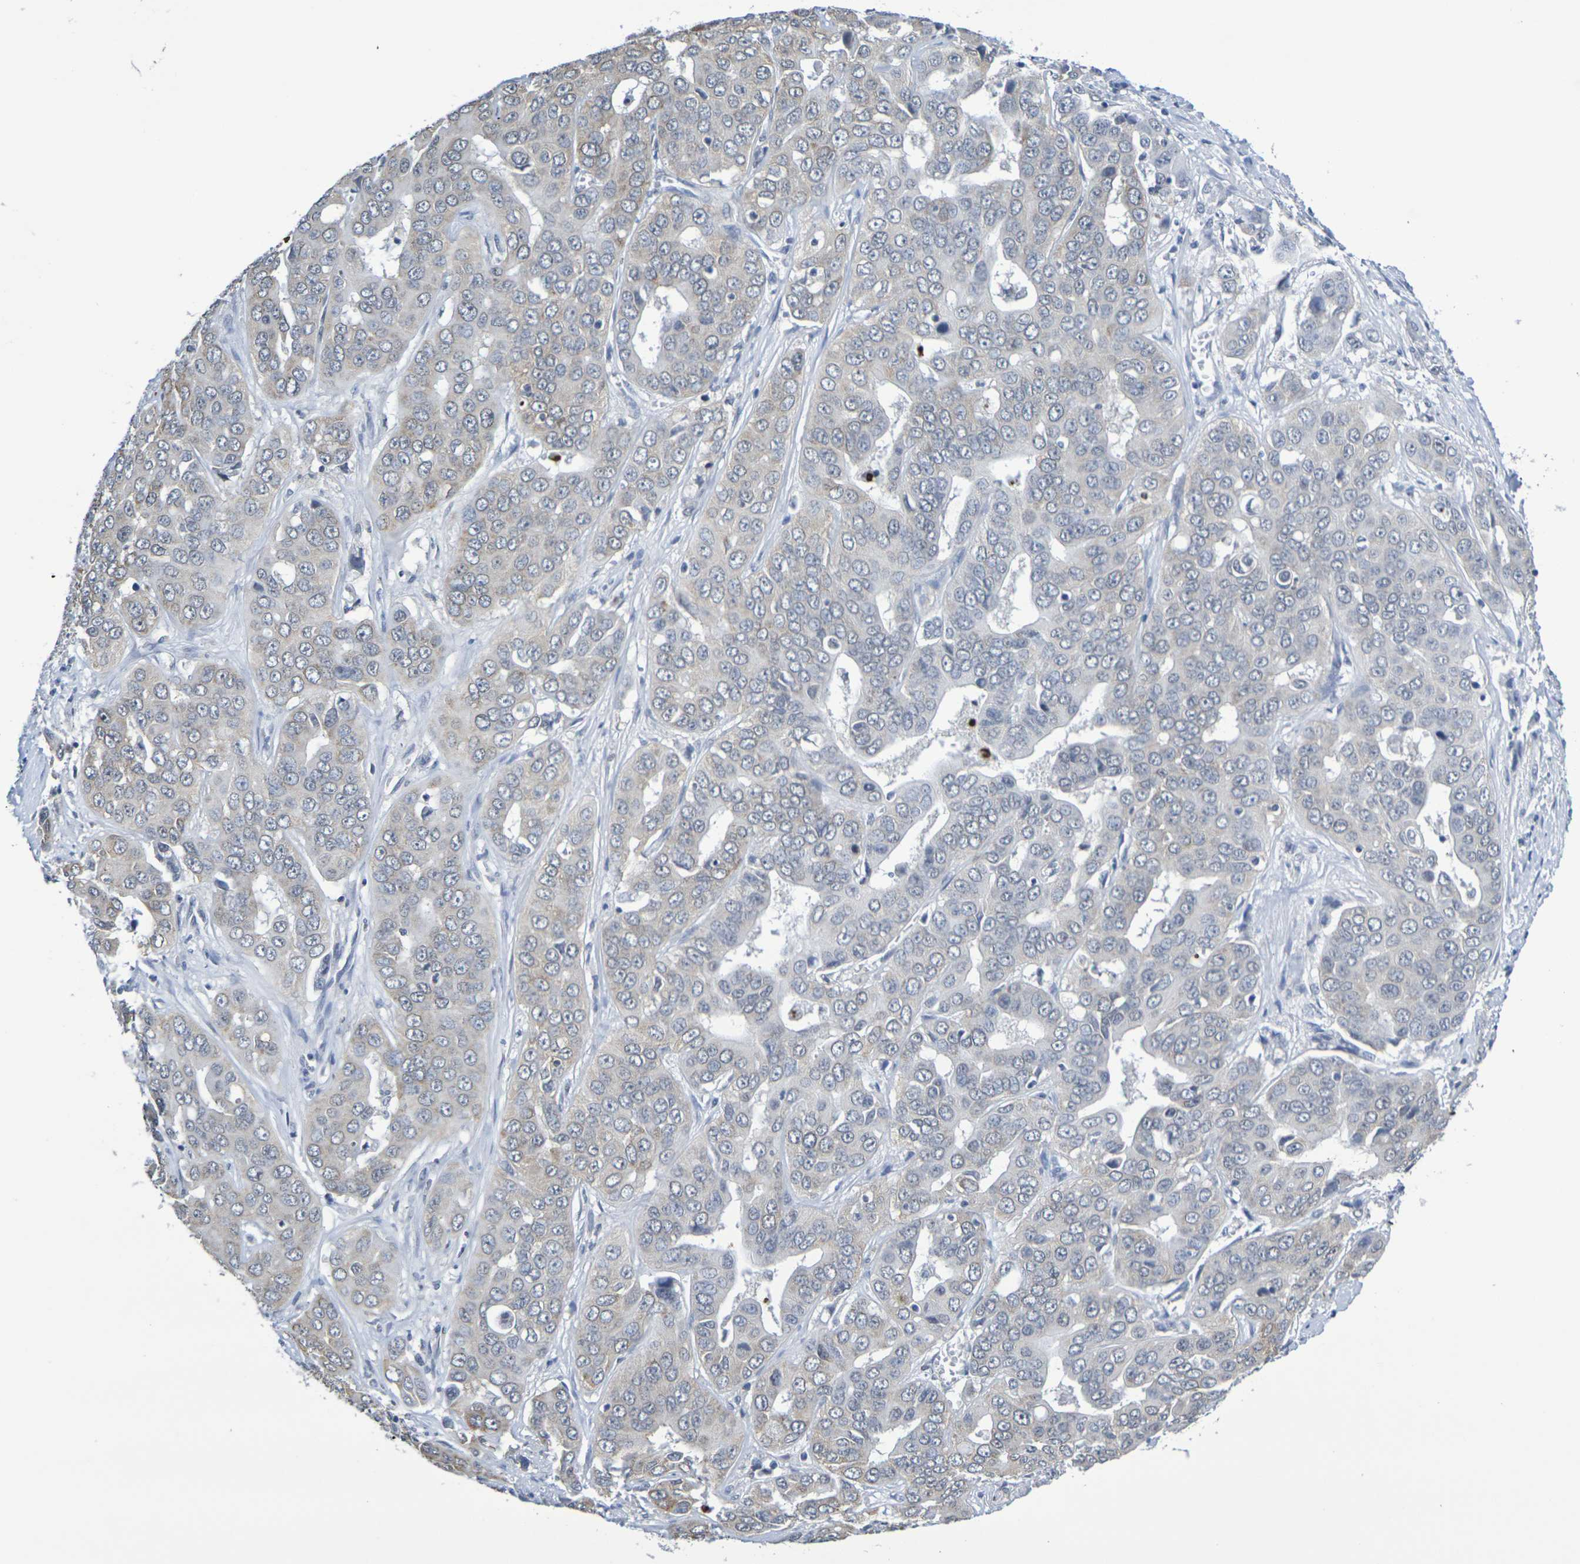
{"staining": {"intensity": "weak", "quantity": "25%-75%", "location": "cytoplasmic/membranous"}, "tissue": "liver cancer", "cell_type": "Tumor cells", "image_type": "cancer", "snomed": [{"axis": "morphology", "description": "Cholangiocarcinoma"}, {"axis": "topography", "description": "Liver"}], "caption": "This image demonstrates liver cancer stained with immunohistochemistry (IHC) to label a protein in brown. The cytoplasmic/membranous of tumor cells show weak positivity for the protein. Nuclei are counter-stained blue.", "gene": "CHRNB1", "patient": {"sex": "female", "age": 52}}